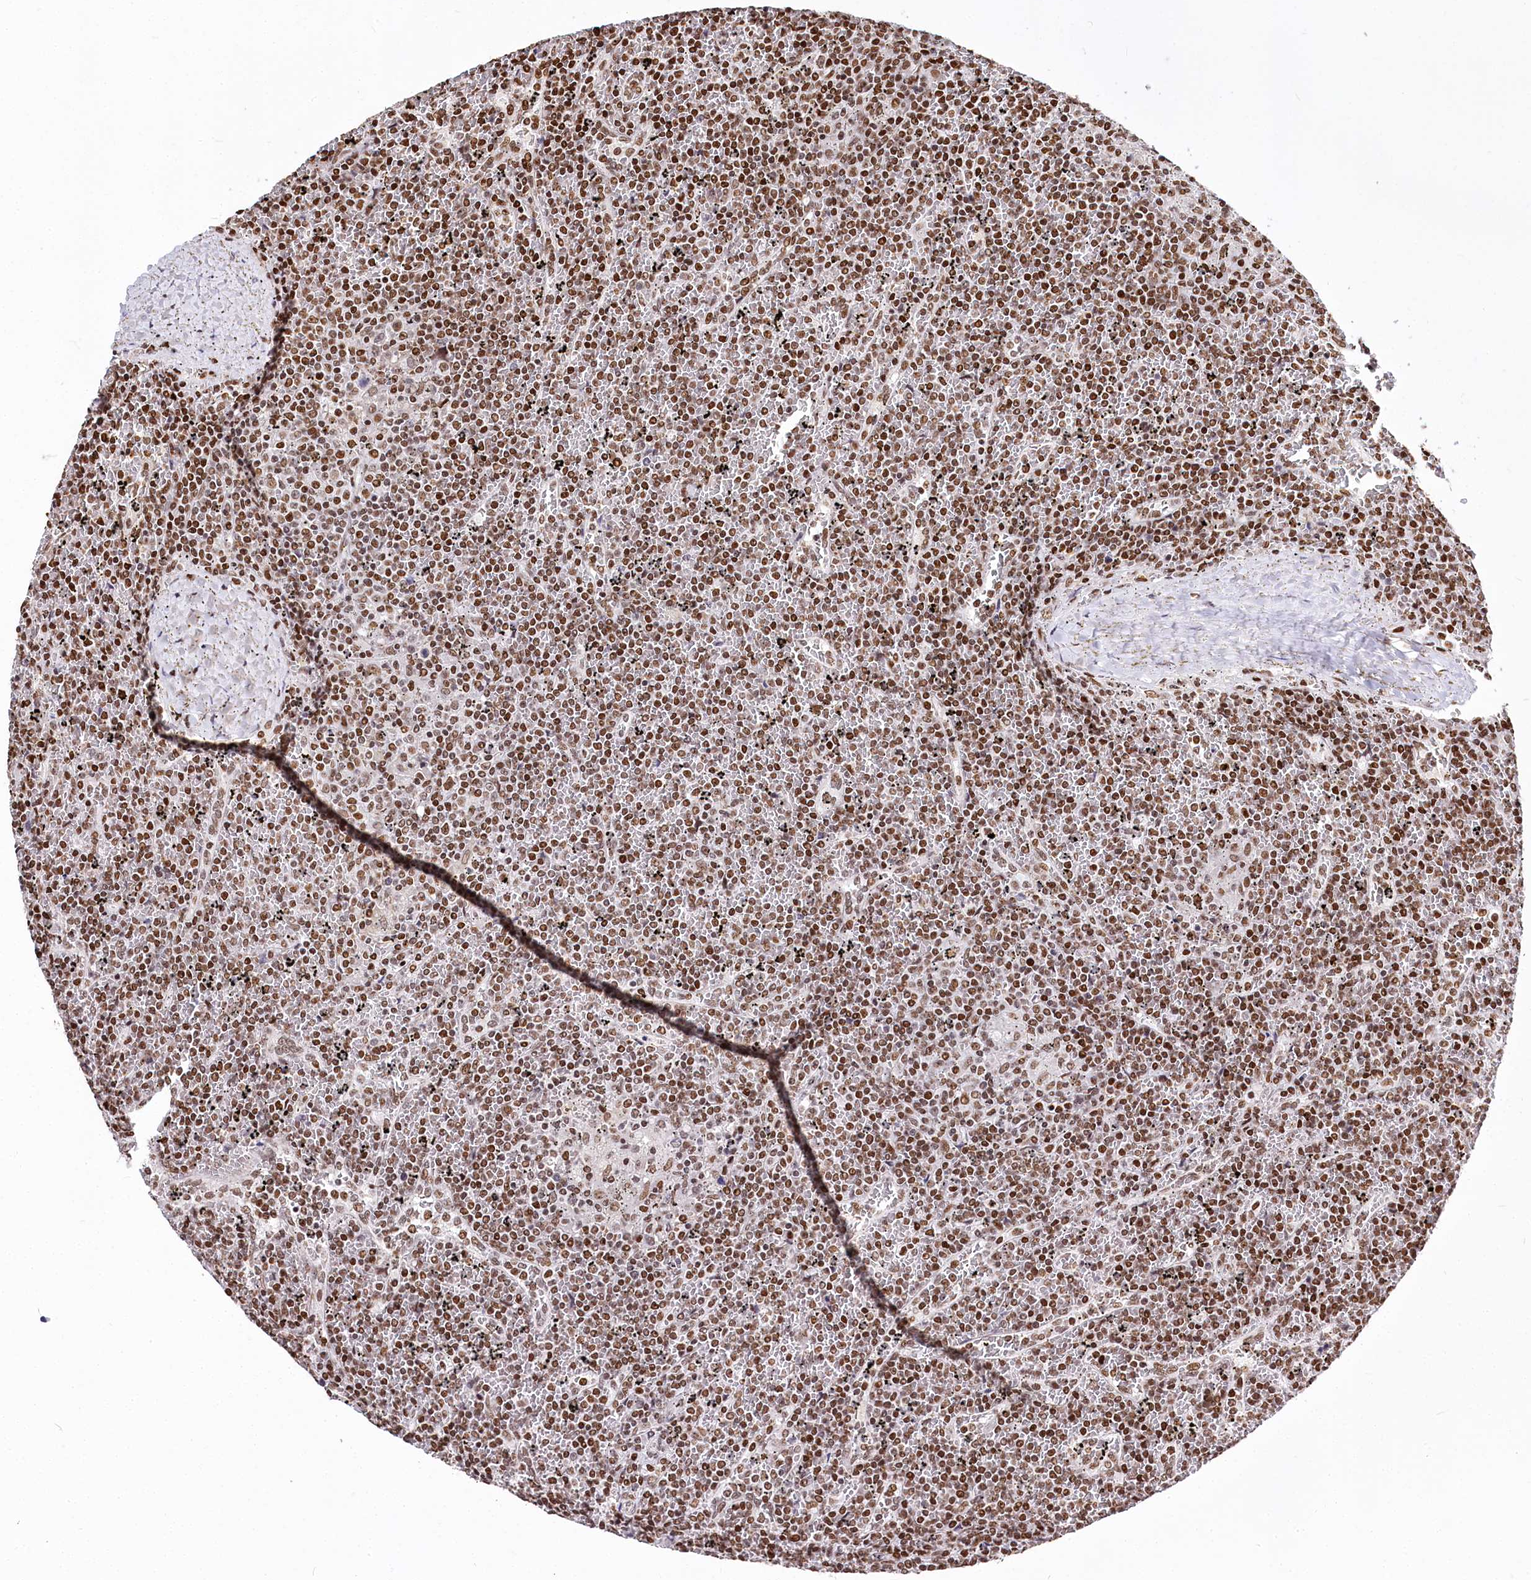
{"staining": {"intensity": "moderate", "quantity": ">75%", "location": "nuclear"}, "tissue": "lymphoma", "cell_type": "Tumor cells", "image_type": "cancer", "snomed": [{"axis": "morphology", "description": "Malignant lymphoma, non-Hodgkin's type, Low grade"}, {"axis": "topography", "description": "Spleen"}], "caption": "Human lymphoma stained with a brown dye reveals moderate nuclear positive staining in about >75% of tumor cells.", "gene": "POU4F3", "patient": {"sex": "female", "age": 19}}